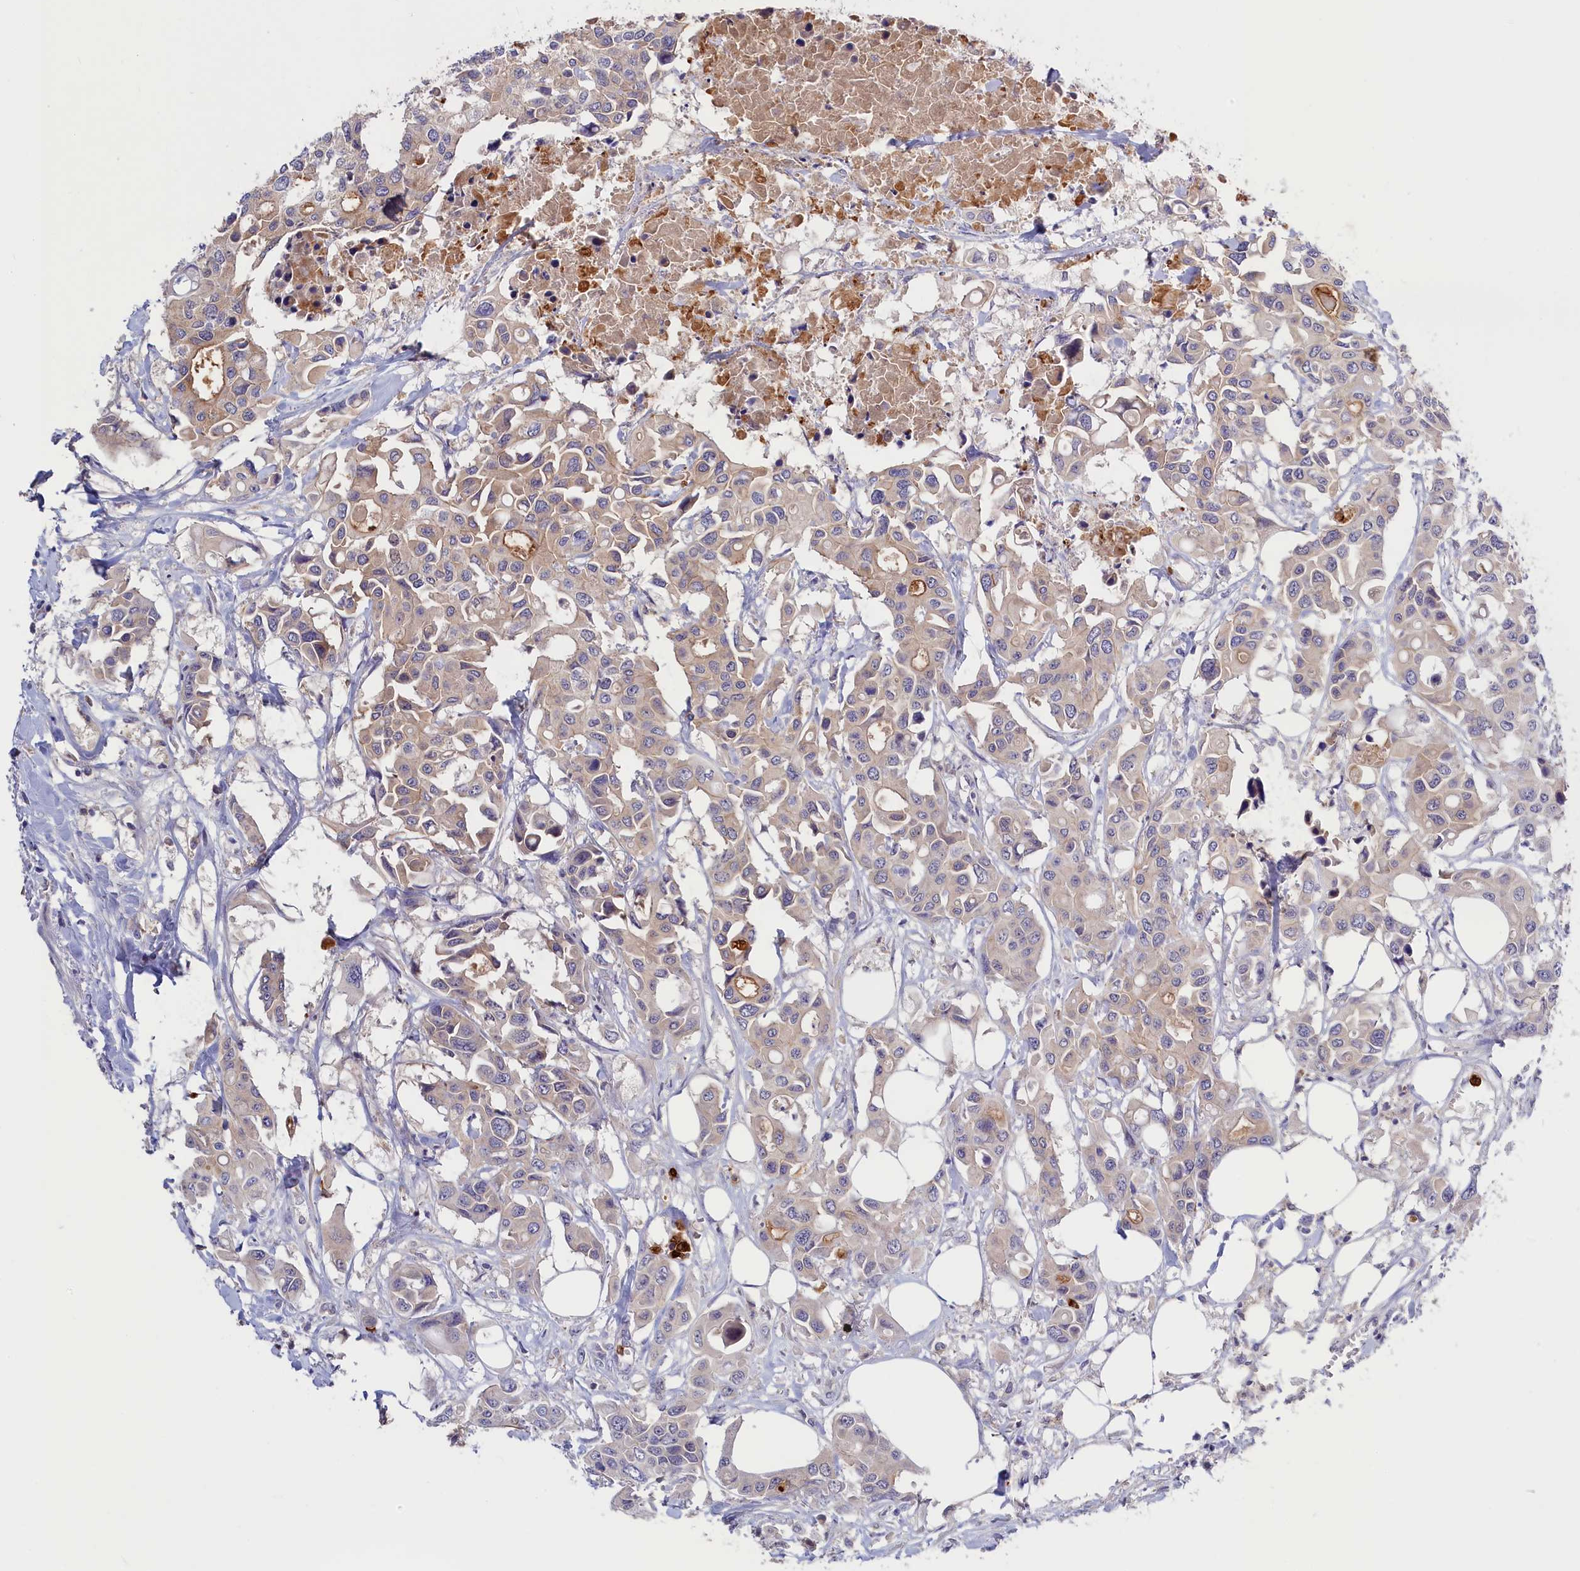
{"staining": {"intensity": "weak", "quantity": "25%-75%", "location": "cytoplasmic/membranous"}, "tissue": "colorectal cancer", "cell_type": "Tumor cells", "image_type": "cancer", "snomed": [{"axis": "morphology", "description": "Adenocarcinoma, NOS"}, {"axis": "topography", "description": "Colon"}], "caption": "This is a micrograph of immunohistochemistry (IHC) staining of adenocarcinoma (colorectal), which shows weak staining in the cytoplasmic/membranous of tumor cells.", "gene": "ADGRD1", "patient": {"sex": "male", "age": 77}}